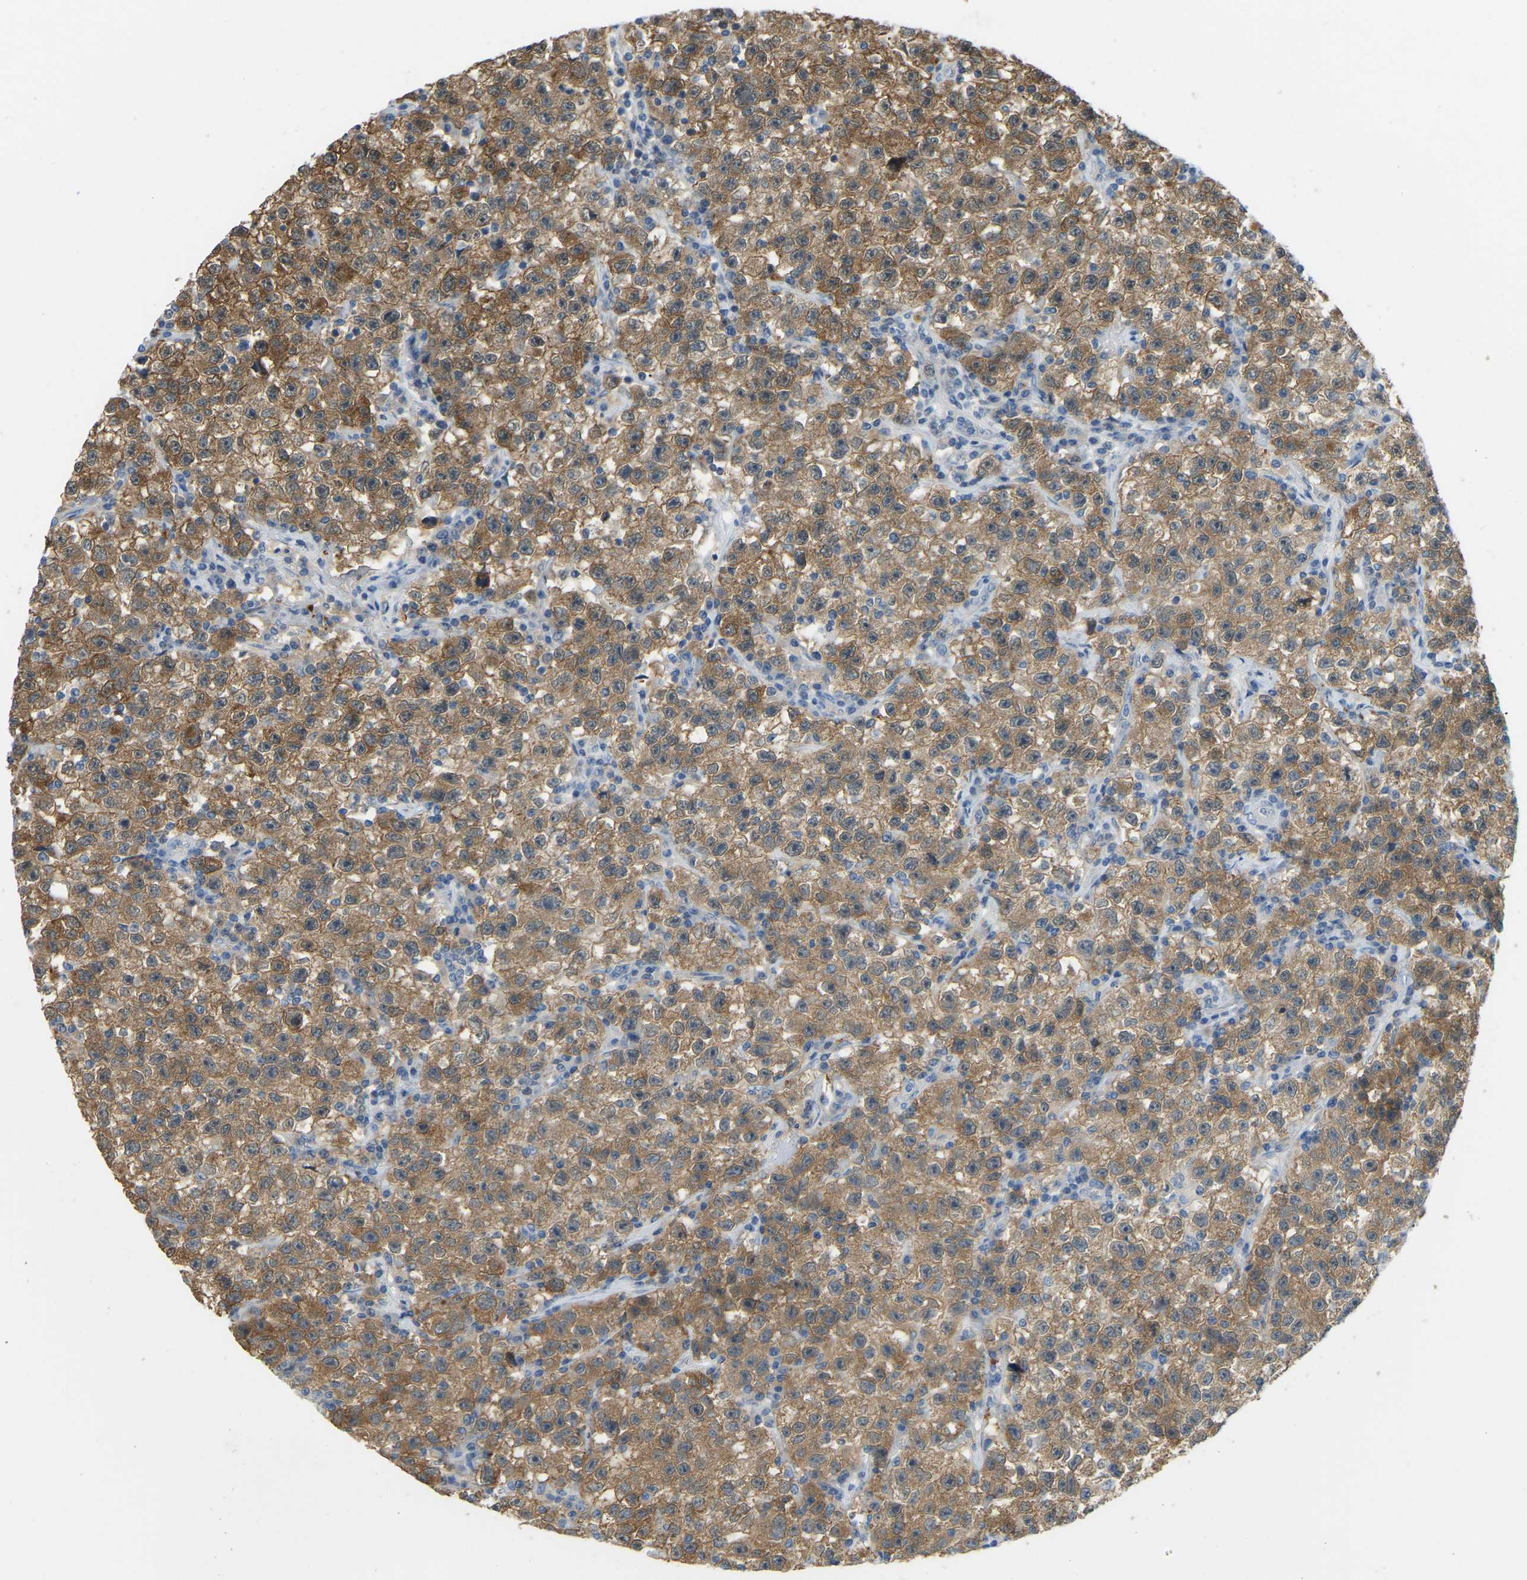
{"staining": {"intensity": "moderate", "quantity": ">75%", "location": "cytoplasmic/membranous"}, "tissue": "testis cancer", "cell_type": "Tumor cells", "image_type": "cancer", "snomed": [{"axis": "morphology", "description": "Seminoma, NOS"}, {"axis": "topography", "description": "Testis"}], "caption": "Protein analysis of seminoma (testis) tissue exhibits moderate cytoplasmic/membranous expression in approximately >75% of tumor cells. (IHC, brightfield microscopy, high magnification).", "gene": "NME8", "patient": {"sex": "male", "age": 22}}